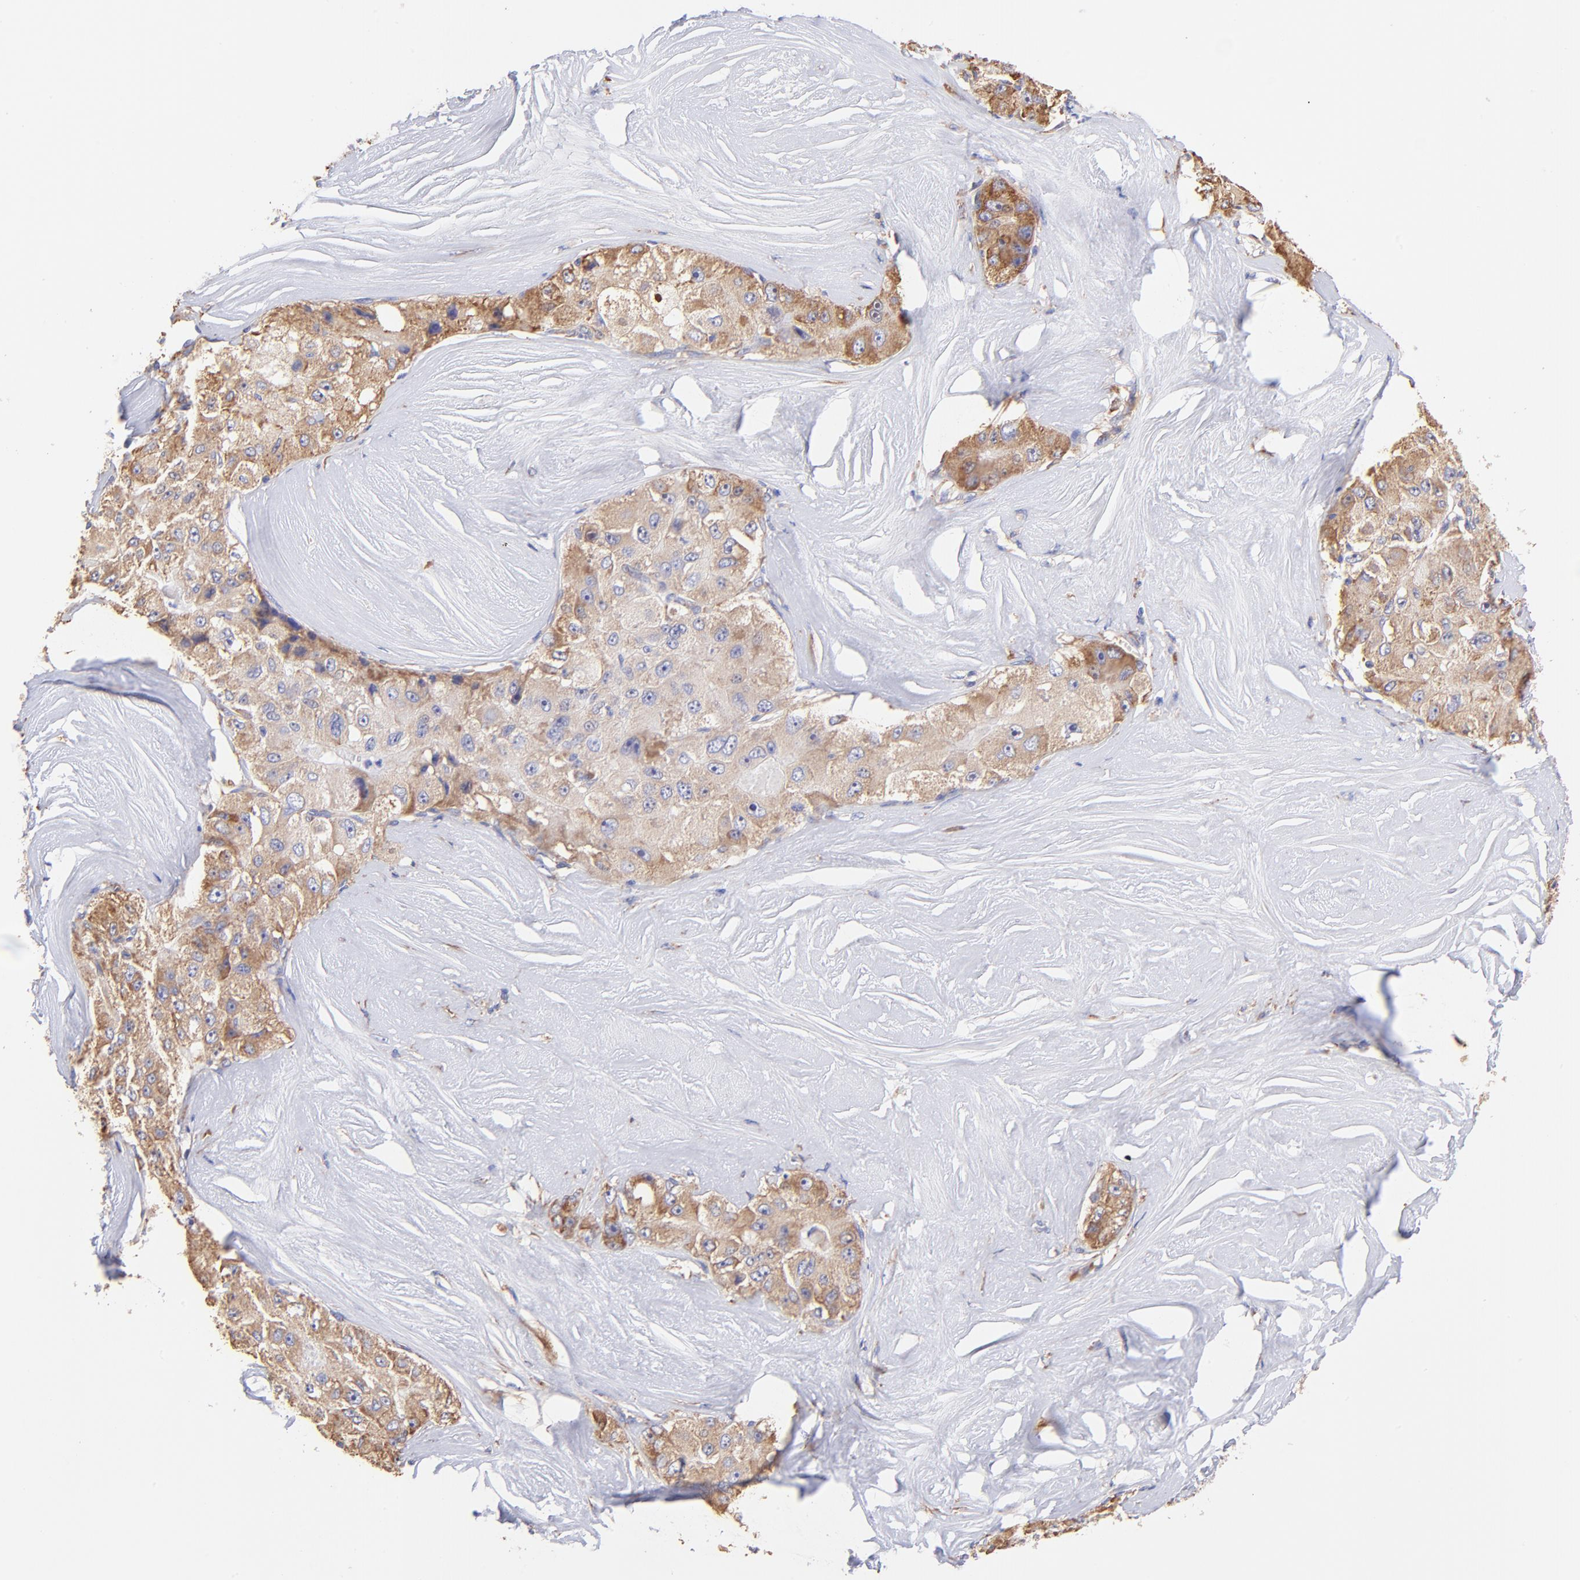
{"staining": {"intensity": "moderate", "quantity": ">75%", "location": "cytoplasmic/membranous"}, "tissue": "liver cancer", "cell_type": "Tumor cells", "image_type": "cancer", "snomed": [{"axis": "morphology", "description": "Carcinoma, Hepatocellular, NOS"}, {"axis": "topography", "description": "Liver"}], "caption": "This histopathology image demonstrates IHC staining of liver hepatocellular carcinoma, with medium moderate cytoplasmic/membranous positivity in about >75% of tumor cells.", "gene": "RPL30", "patient": {"sex": "male", "age": 80}}